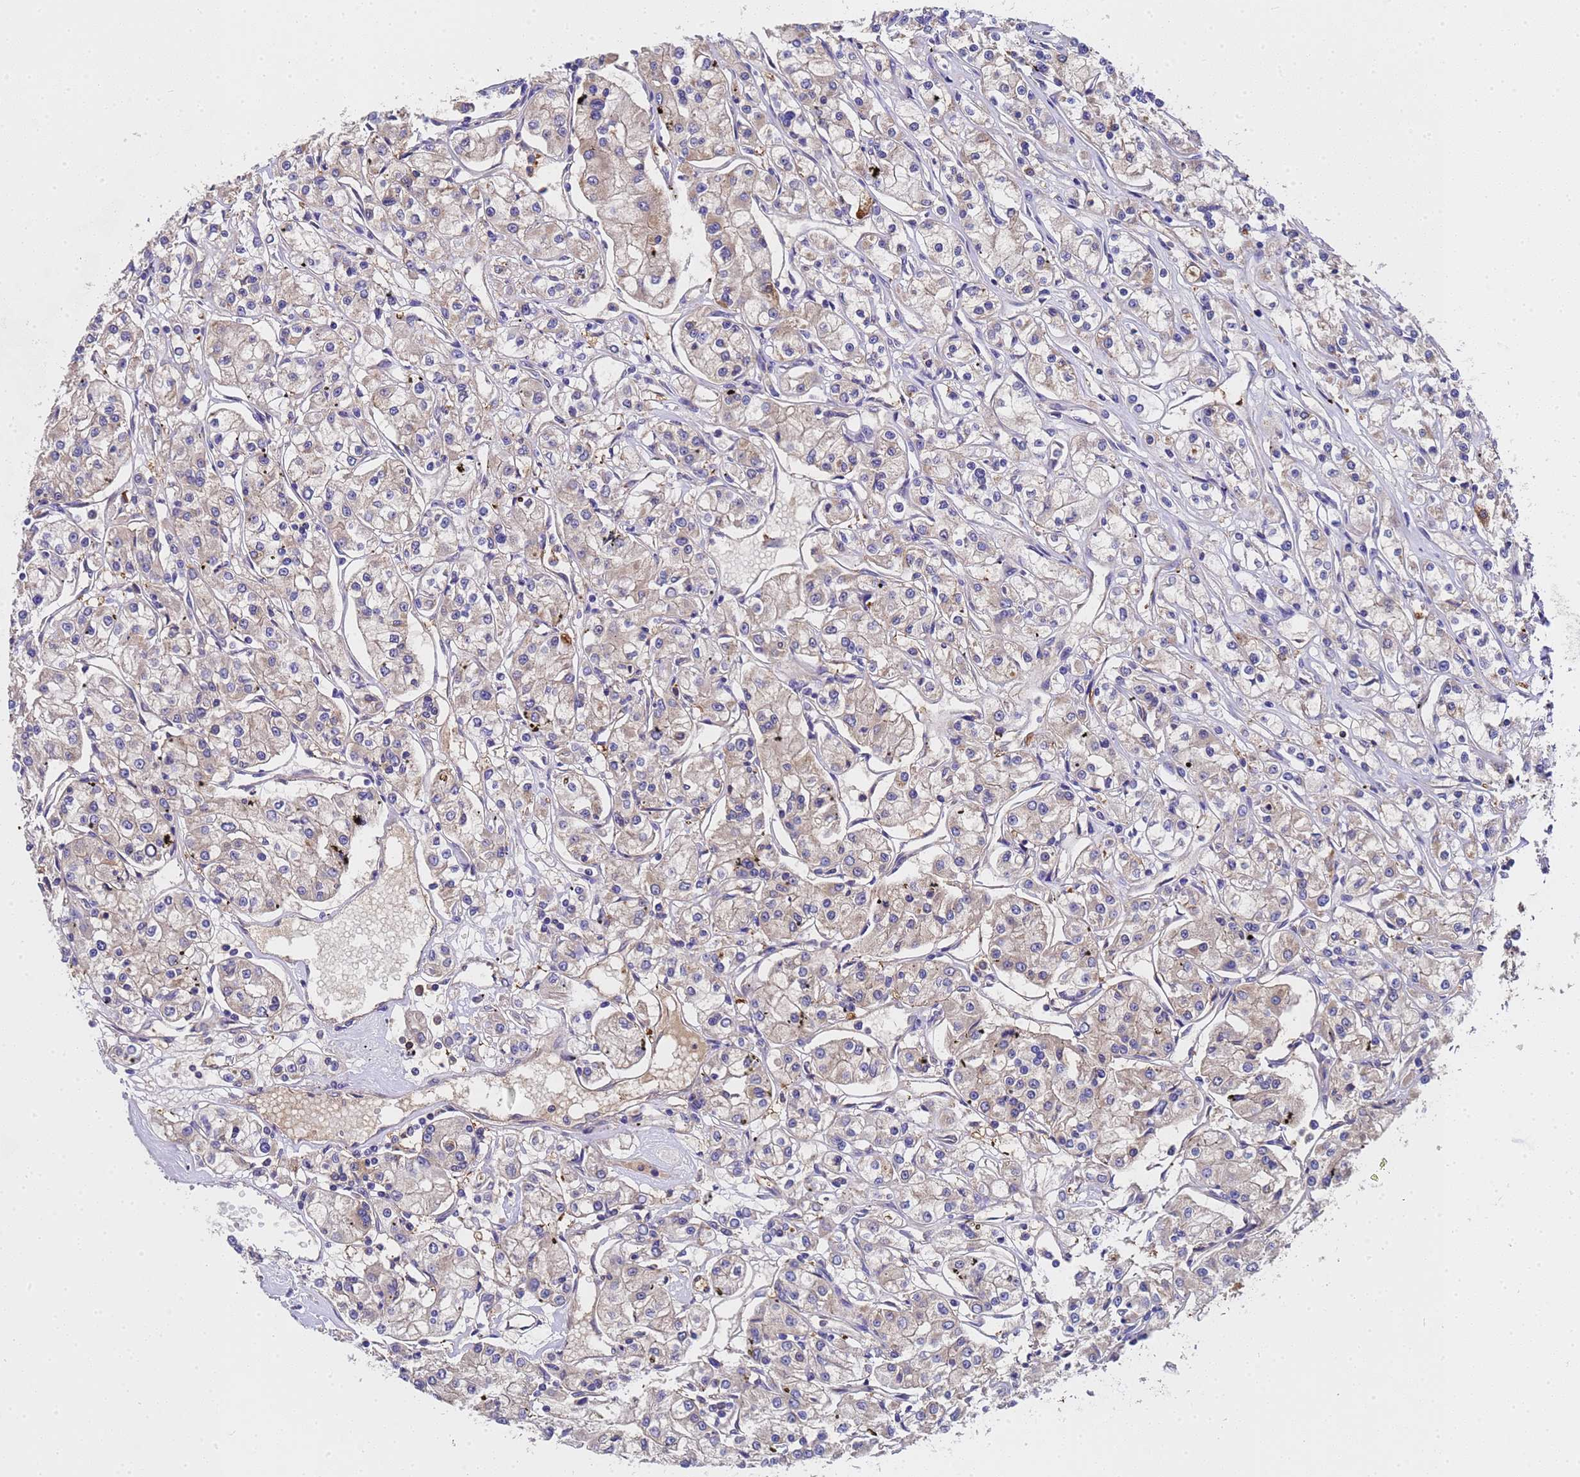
{"staining": {"intensity": "negative", "quantity": "none", "location": "none"}, "tissue": "renal cancer", "cell_type": "Tumor cells", "image_type": "cancer", "snomed": [{"axis": "morphology", "description": "Adenocarcinoma, NOS"}, {"axis": "topography", "description": "Kidney"}], "caption": "Human renal cancer (adenocarcinoma) stained for a protein using immunohistochemistry exhibits no staining in tumor cells.", "gene": "MOCS1", "patient": {"sex": "female", "age": 59}}